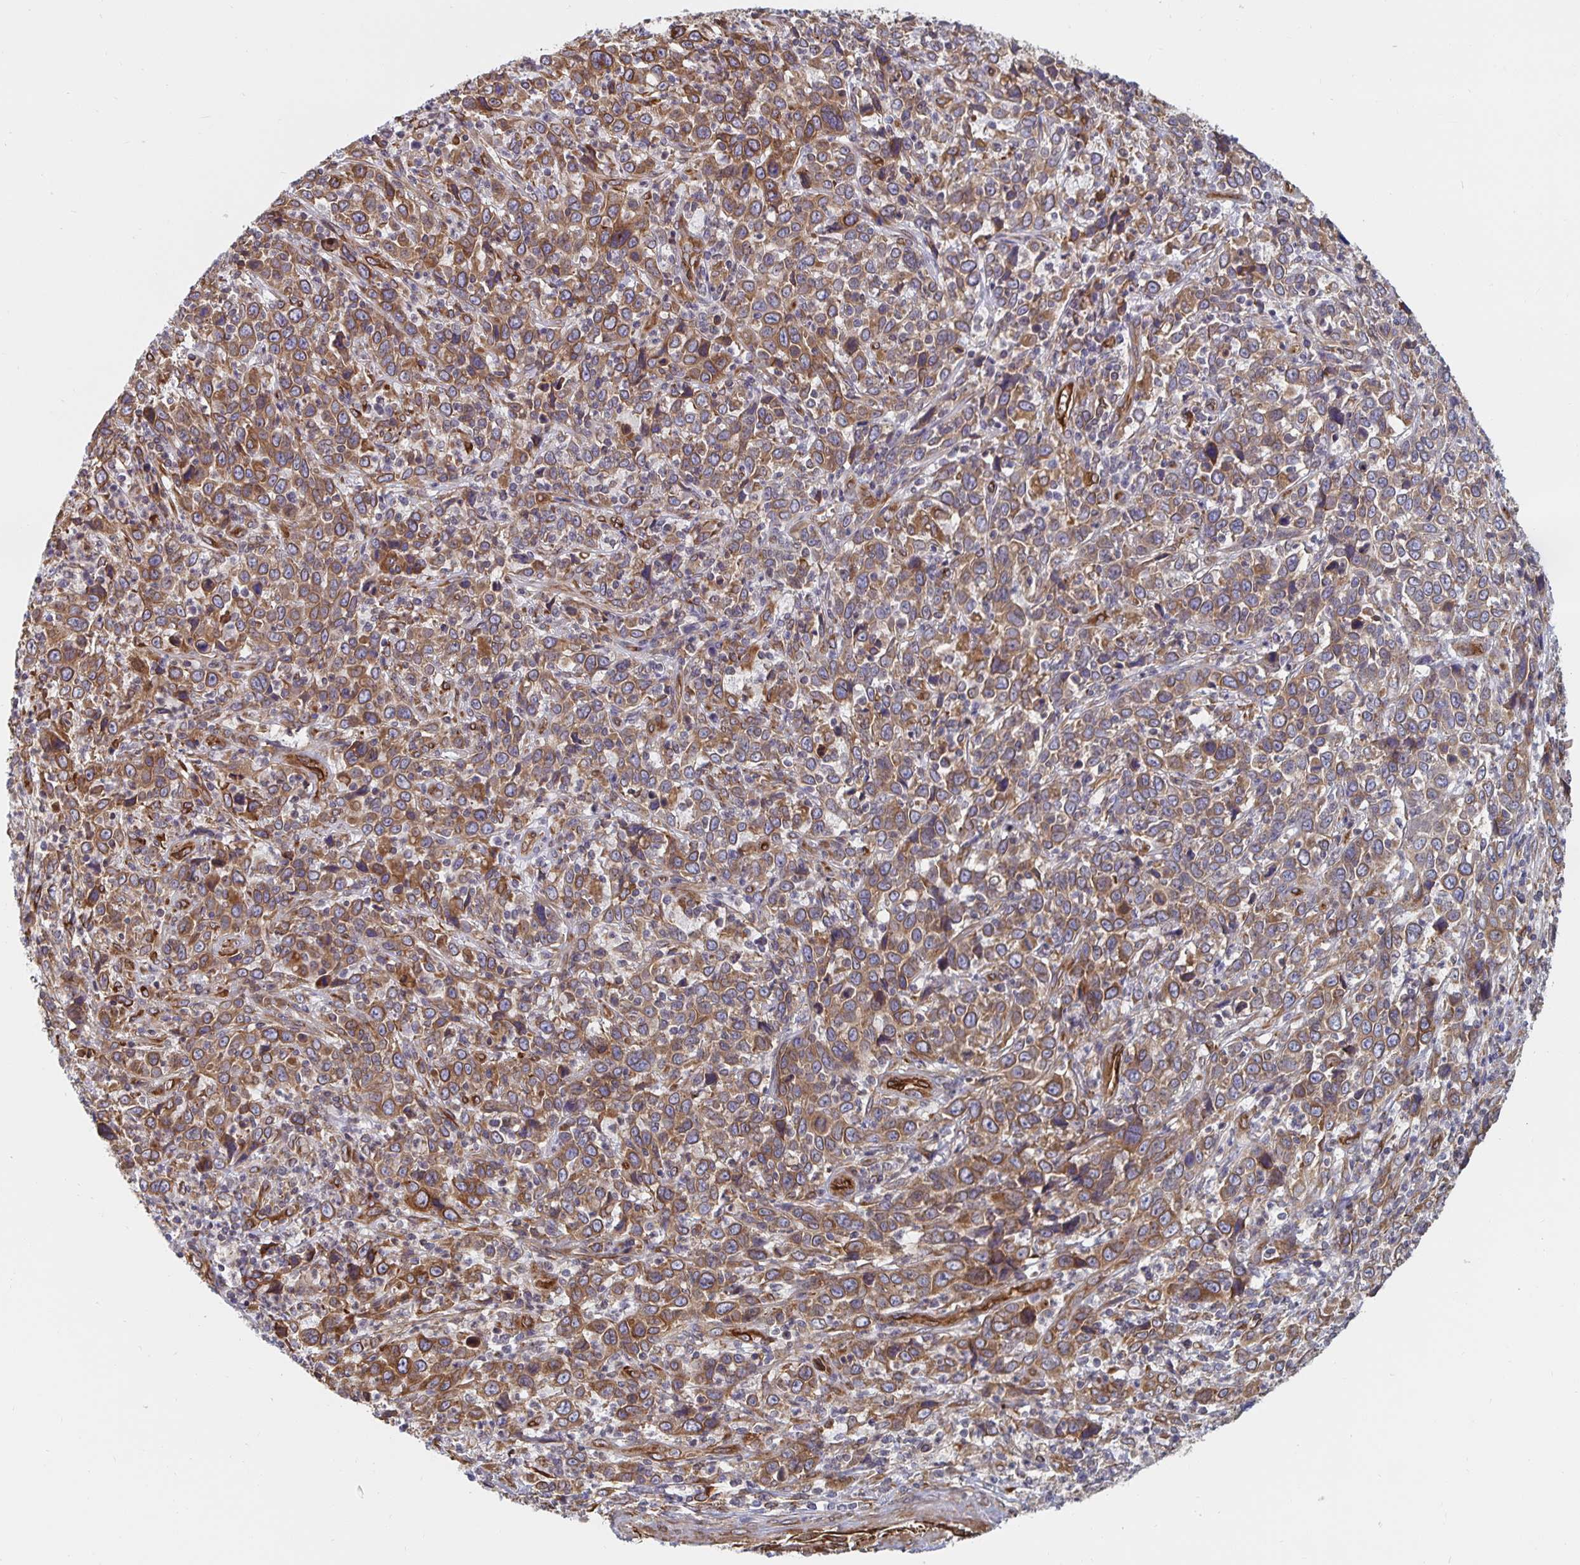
{"staining": {"intensity": "moderate", "quantity": ">75%", "location": "cytoplasmic/membranous"}, "tissue": "cervical cancer", "cell_type": "Tumor cells", "image_type": "cancer", "snomed": [{"axis": "morphology", "description": "Squamous cell carcinoma, NOS"}, {"axis": "topography", "description": "Cervix"}], "caption": "Moderate cytoplasmic/membranous protein positivity is present in about >75% of tumor cells in cervical cancer.", "gene": "BCAP29", "patient": {"sex": "female", "age": 46}}